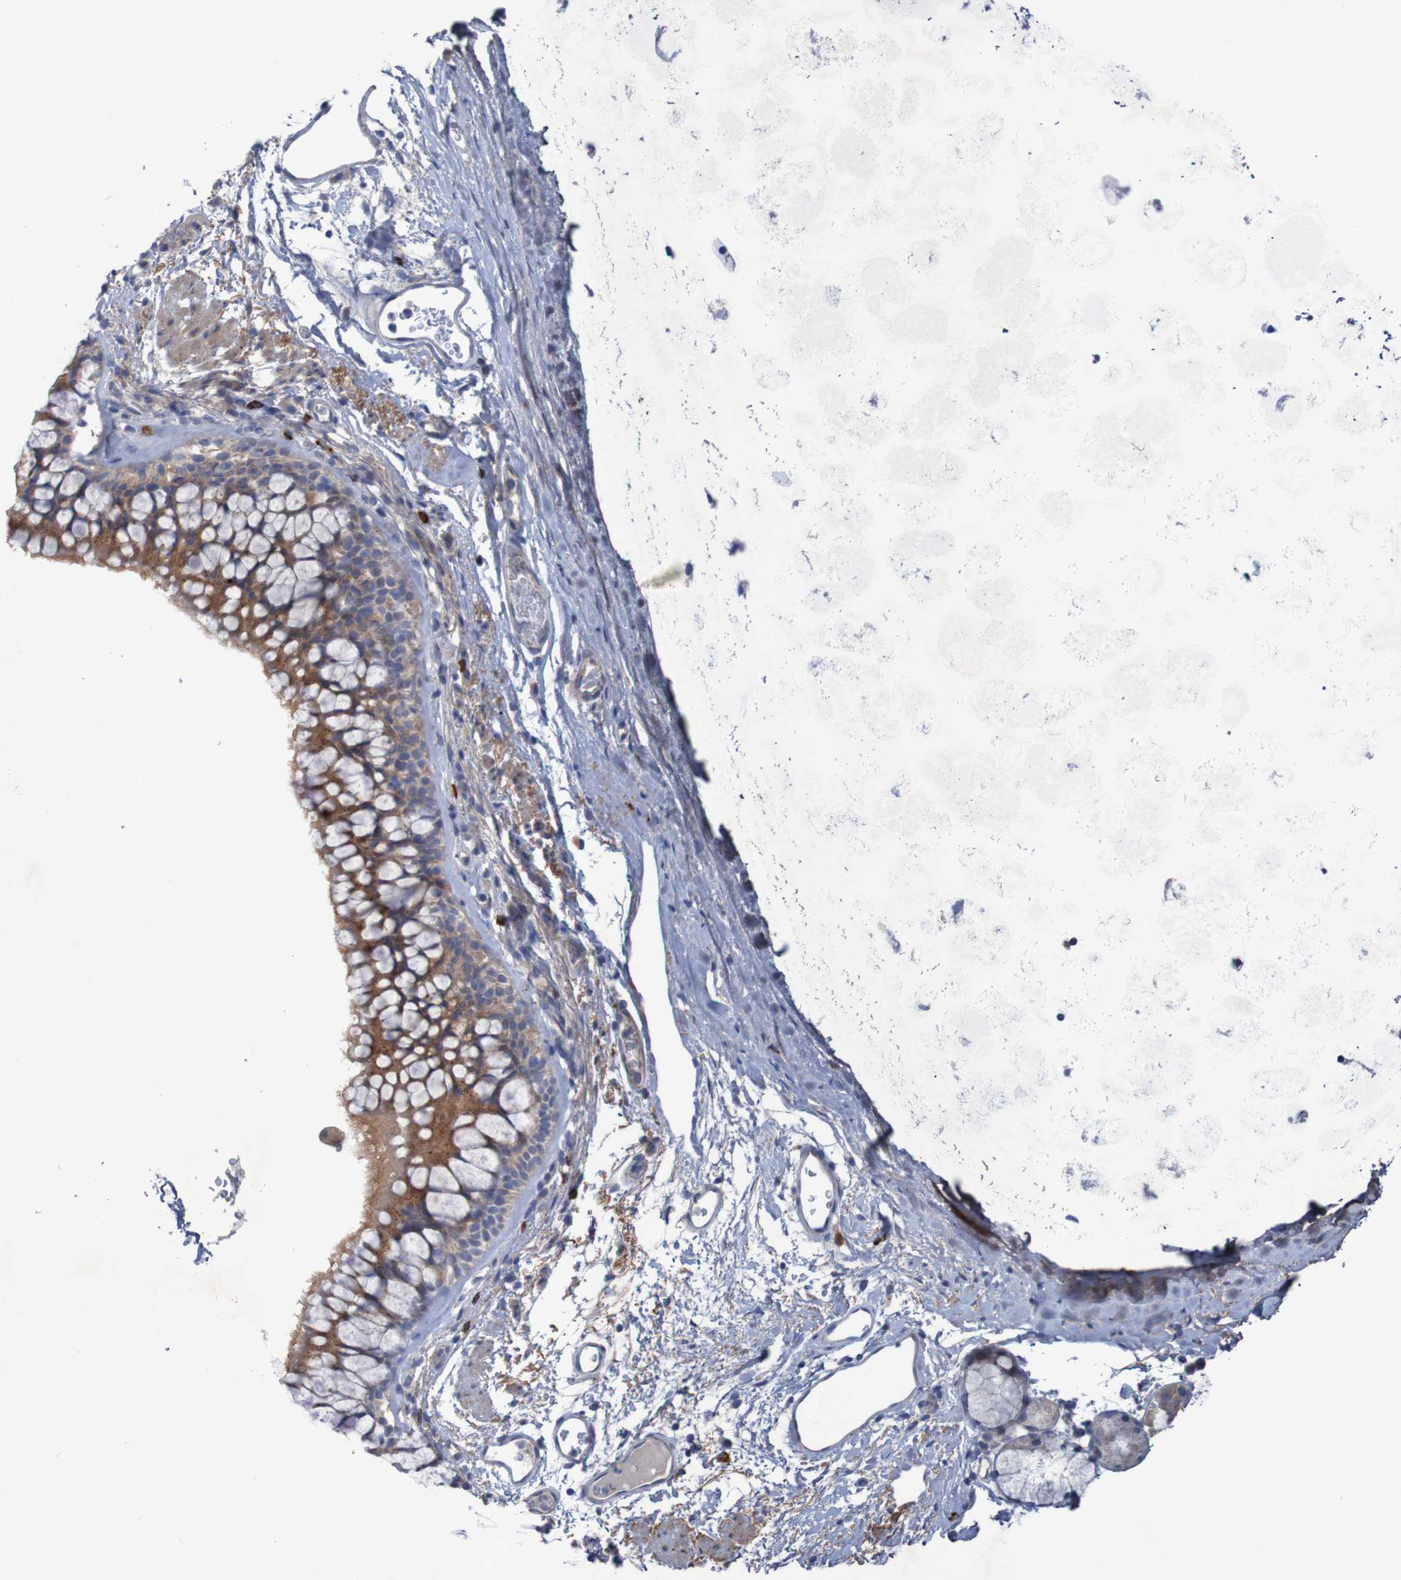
{"staining": {"intensity": "moderate", "quantity": ">75%", "location": "cytoplasmic/membranous"}, "tissue": "bronchus", "cell_type": "Respiratory epithelial cells", "image_type": "normal", "snomed": [{"axis": "morphology", "description": "Normal tissue, NOS"}, {"axis": "topography", "description": "Cartilage tissue"}, {"axis": "topography", "description": "Bronchus"}], "caption": "Immunohistochemistry of benign human bronchus exhibits medium levels of moderate cytoplasmic/membranous staining in approximately >75% of respiratory epithelial cells. (DAB (3,3'-diaminobenzidine) IHC, brown staining for protein, blue staining for nuclei).", "gene": "ANGPT4", "patient": {"sex": "female", "age": 53}}